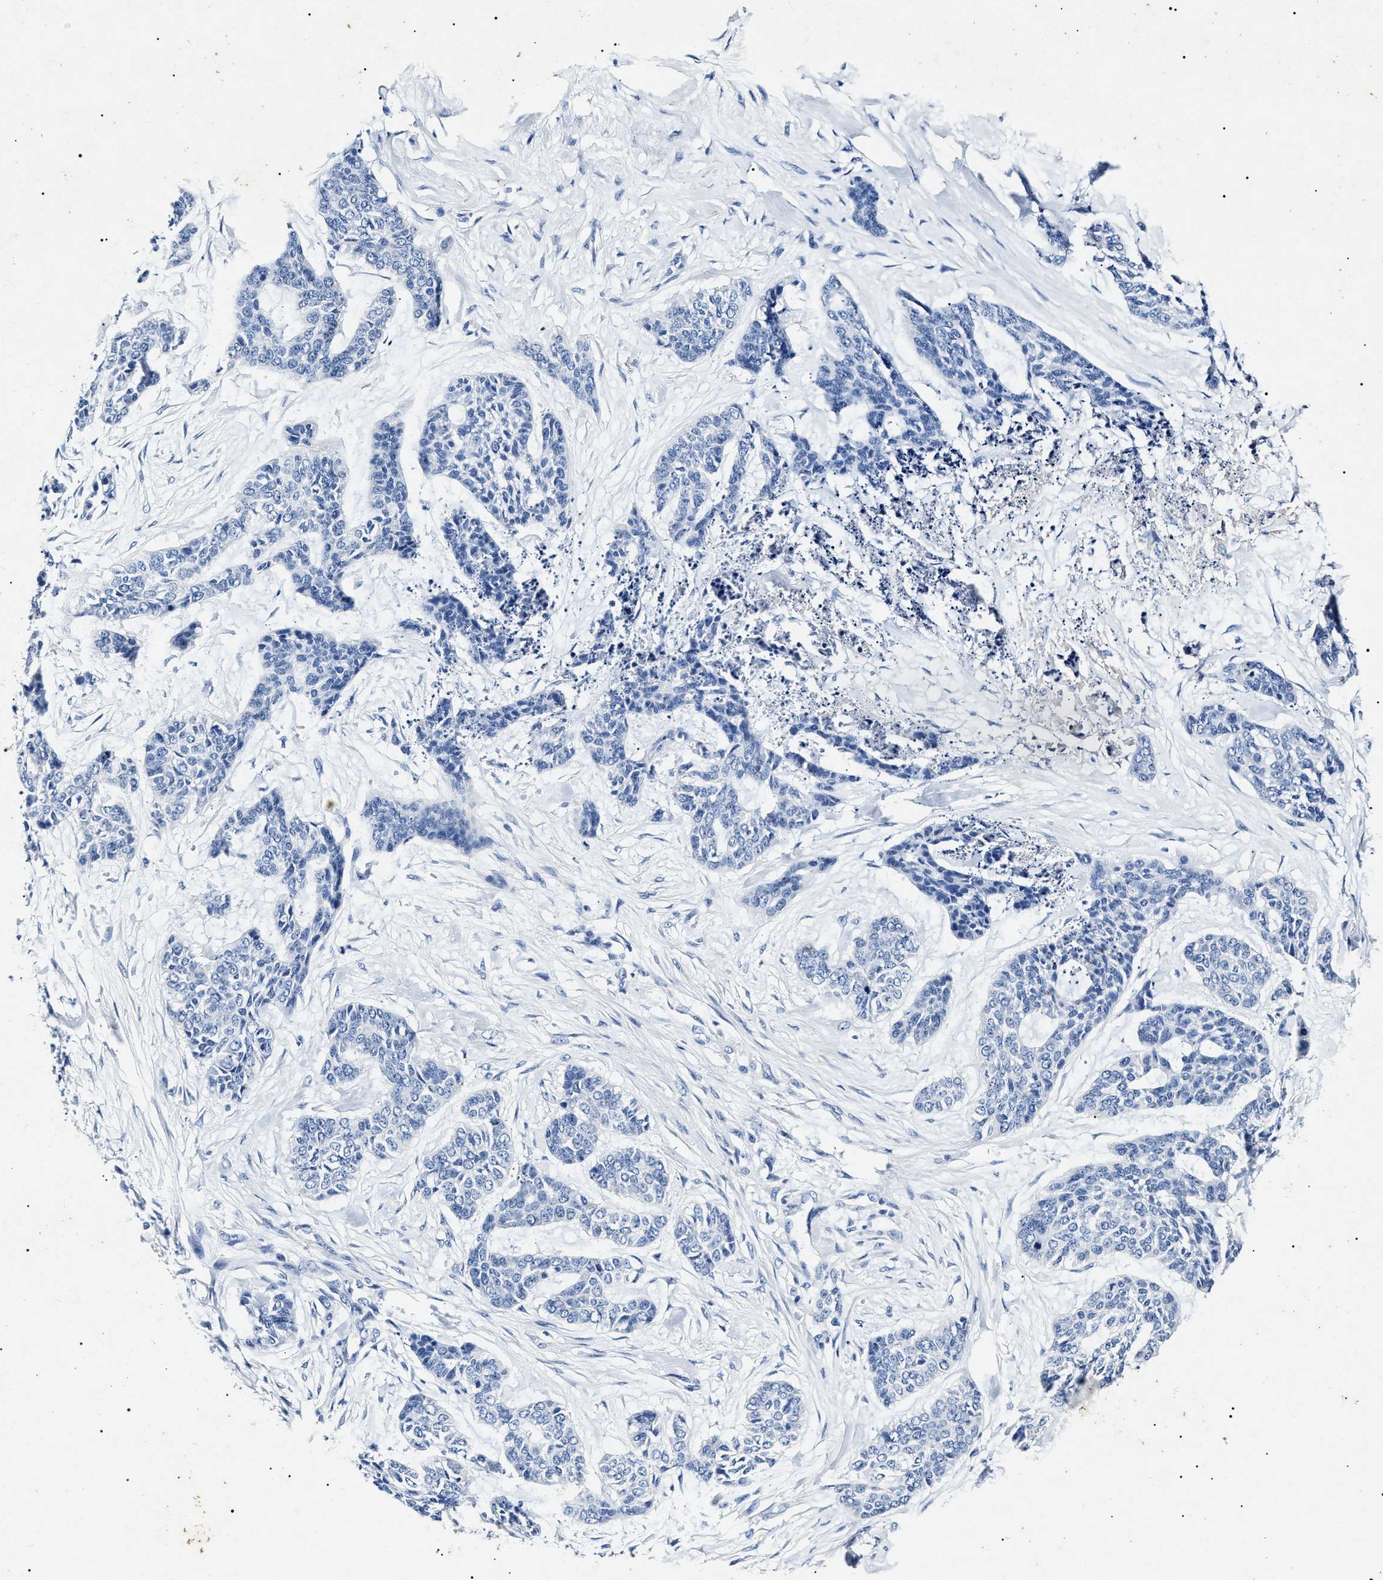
{"staining": {"intensity": "negative", "quantity": "none", "location": "none"}, "tissue": "skin cancer", "cell_type": "Tumor cells", "image_type": "cancer", "snomed": [{"axis": "morphology", "description": "Basal cell carcinoma"}, {"axis": "topography", "description": "Skin"}], "caption": "This is an IHC photomicrograph of basal cell carcinoma (skin). There is no positivity in tumor cells.", "gene": "LRRC8E", "patient": {"sex": "female", "age": 64}}